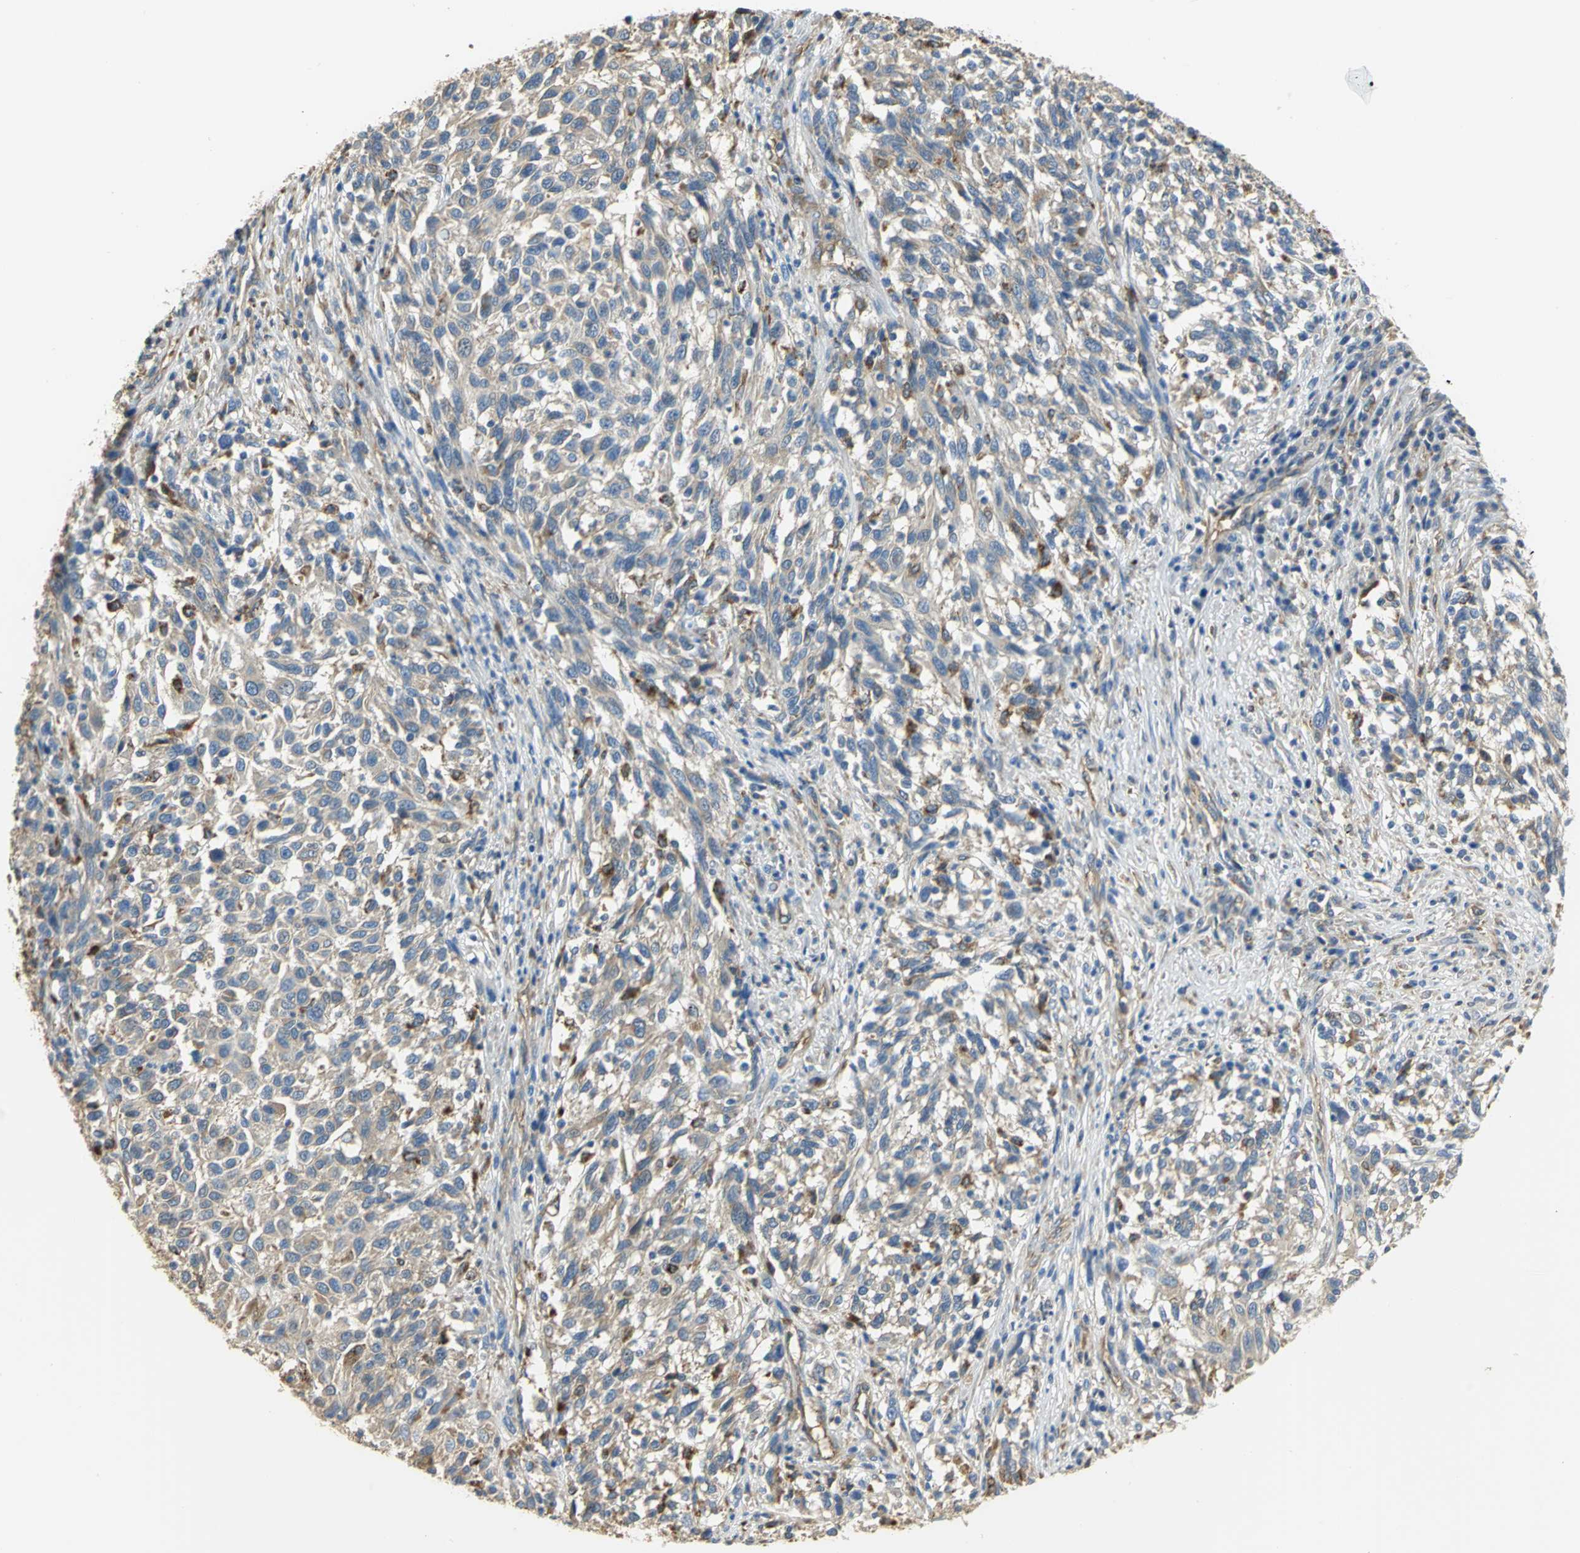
{"staining": {"intensity": "weak", "quantity": "25%-75%", "location": "cytoplasmic/membranous"}, "tissue": "melanoma", "cell_type": "Tumor cells", "image_type": "cancer", "snomed": [{"axis": "morphology", "description": "Malignant melanoma, Metastatic site"}, {"axis": "topography", "description": "Lymph node"}], "caption": "Immunohistochemistry (IHC) (DAB (3,3'-diaminobenzidine)) staining of human melanoma exhibits weak cytoplasmic/membranous protein positivity in approximately 25%-75% of tumor cells. (Brightfield microscopy of DAB IHC at high magnification).", "gene": "DIAPH2", "patient": {"sex": "male", "age": 61}}